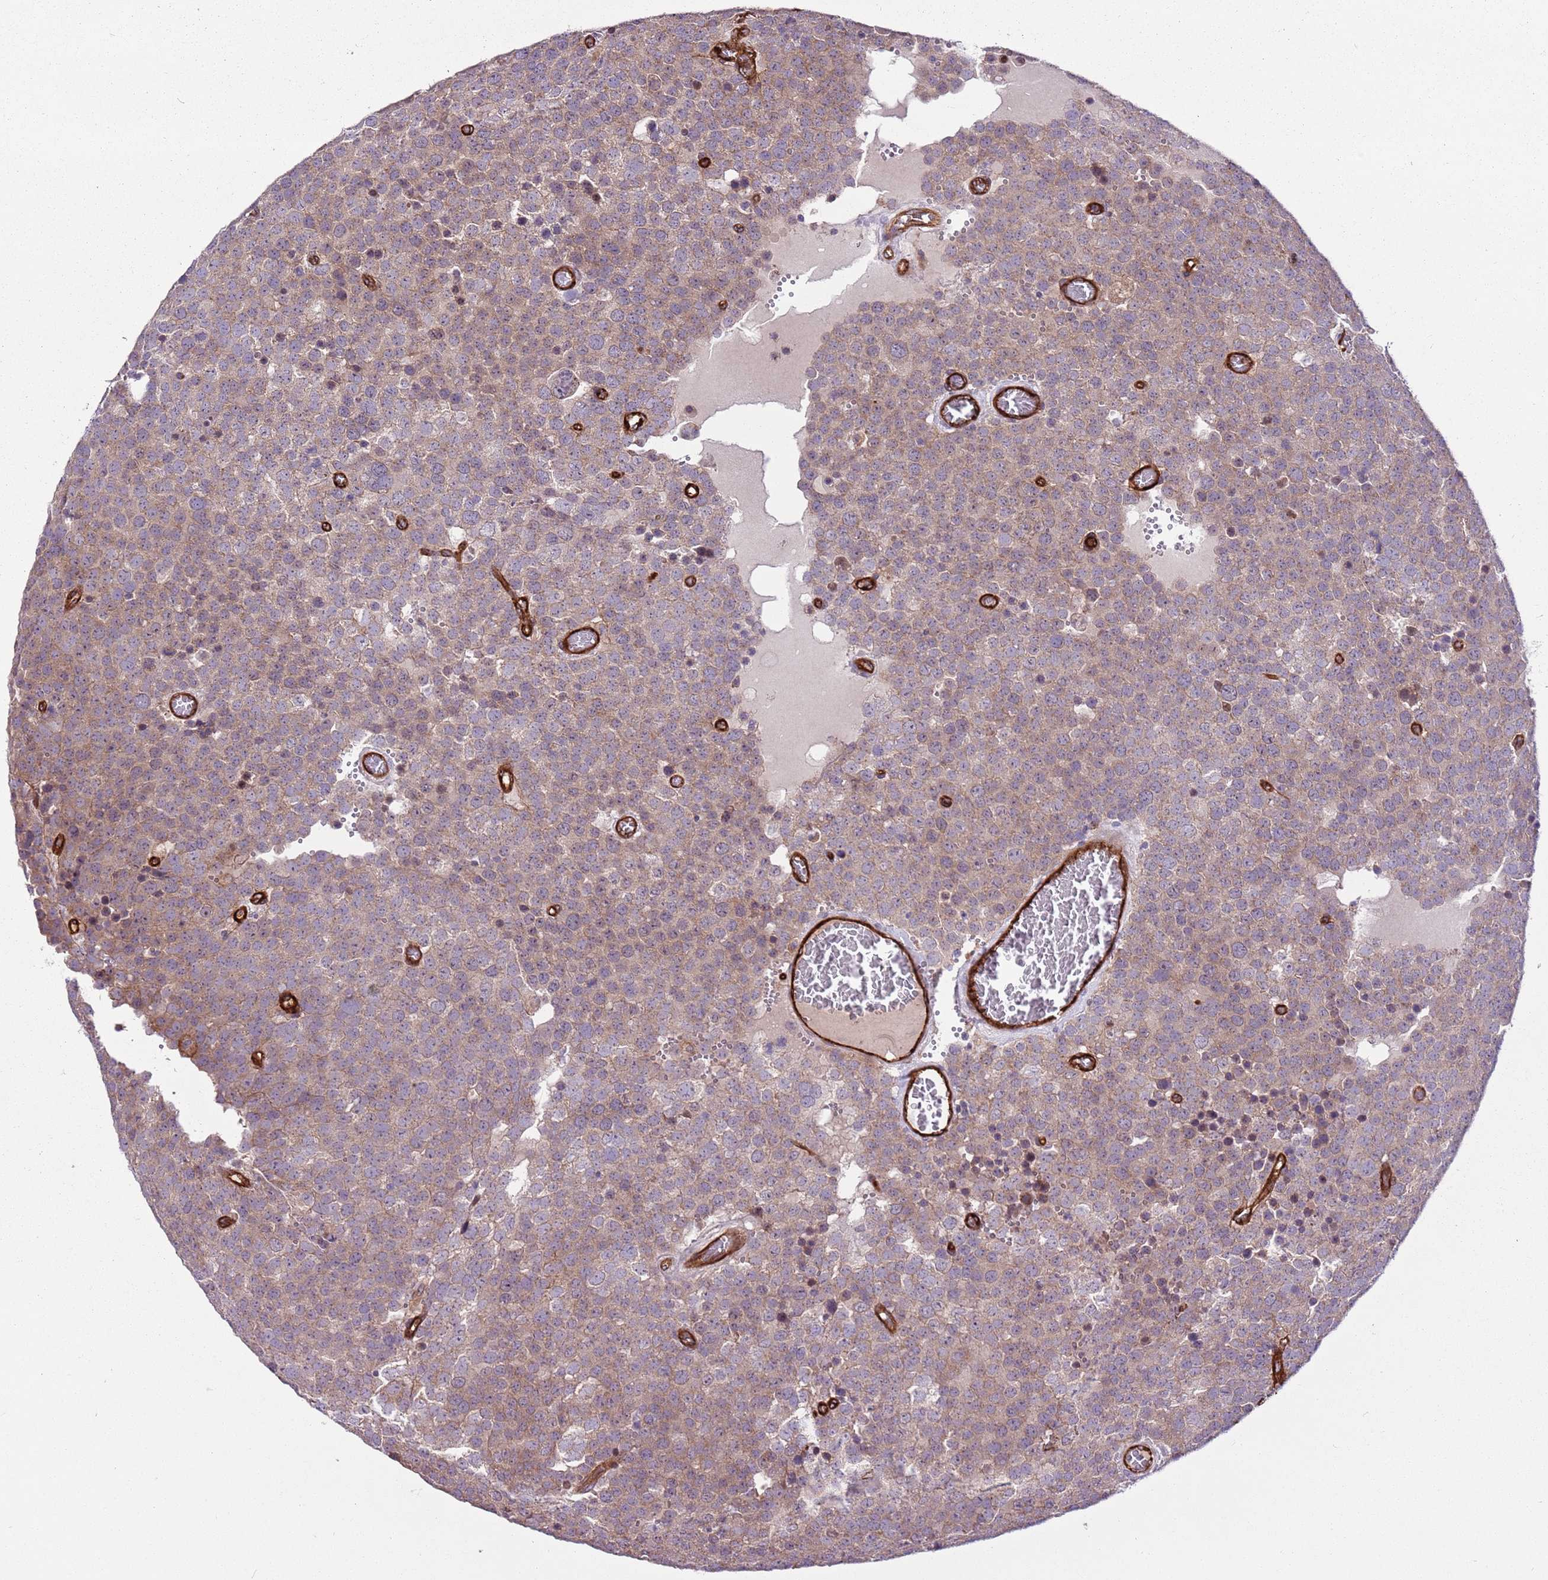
{"staining": {"intensity": "weak", "quantity": ">75%", "location": "cytoplasmic/membranous"}, "tissue": "testis cancer", "cell_type": "Tumor cells", "image_type": "cancer", "snomed": [{"axis": "morphology", "description": "Normal tissue, NOS"}, {"axis": "morphology", "description": "Seminoma, NOS"}, {"axis": "topography", "description": "Testis"}], "caption": "DAB (3,3'-diaminobenzidine) immunohistochemical staining of seminoma (testis) reveals weak cytoplasmic/membranous protein positivity in about >75% of tumor cells.", "gene": "ZNF827", "patient": {"sex": "male", "age": 71}}